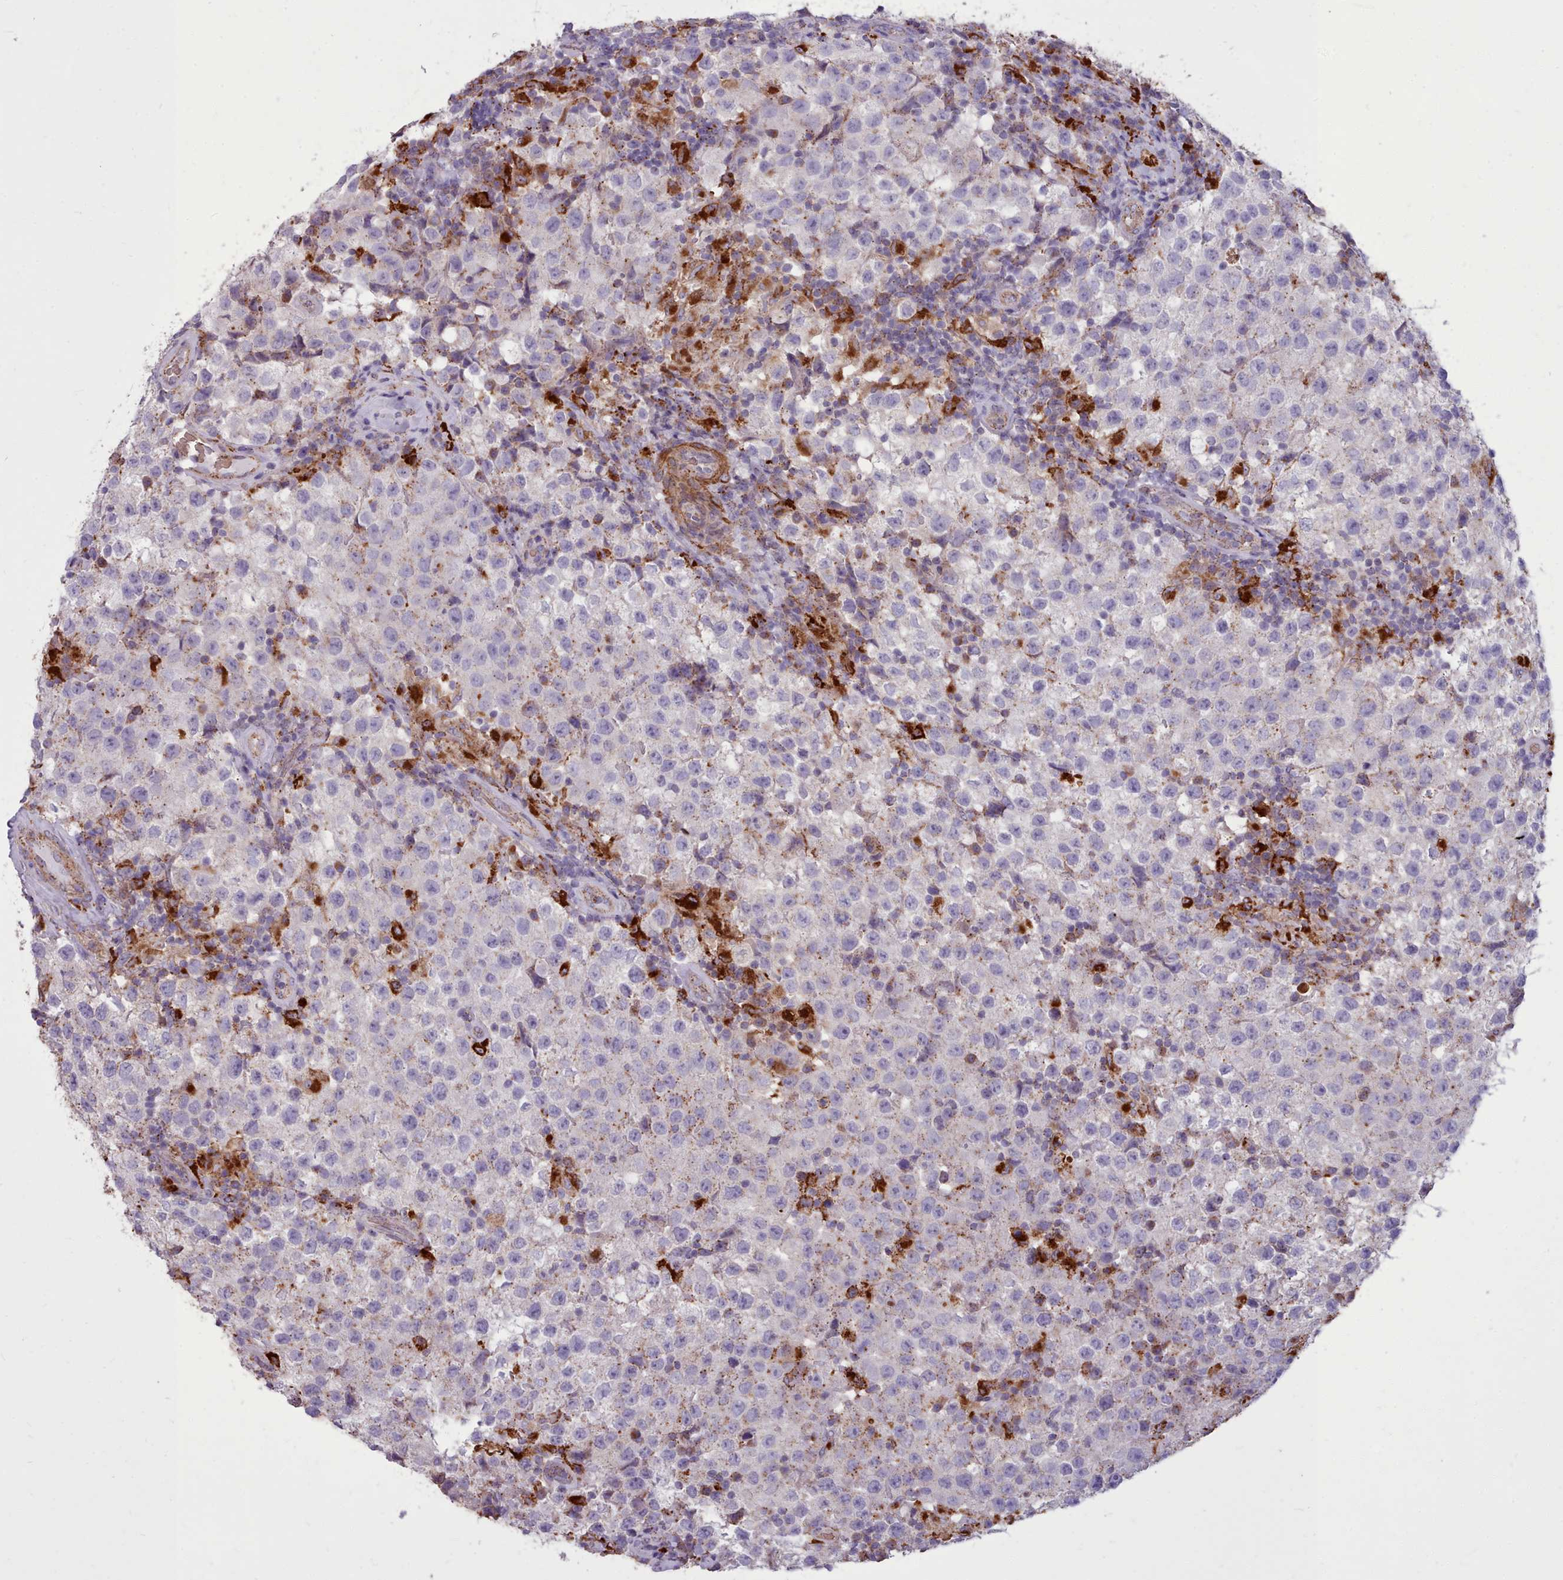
{"staining": {"intensity": "weak", "quantity": "<25%", "location": "cytoplasmic/membranous"}, "tissue": "testis cancer", "cell_type": "Tumor cells", "image_type": "cancer", "snomed": [{"axis": "morphology", "description": "Seminoma, NOS"}, {"axis": "morphology", "description": "Carcinoma, Embryonal, NOS"}, {"axis": "topography", "description": "Testis"}], "caption": "An image of human testis seminoma is negative for staining in tumor cells.", "gene": "PACSIN3", "patient": {"sex": "male", "age": 41}}